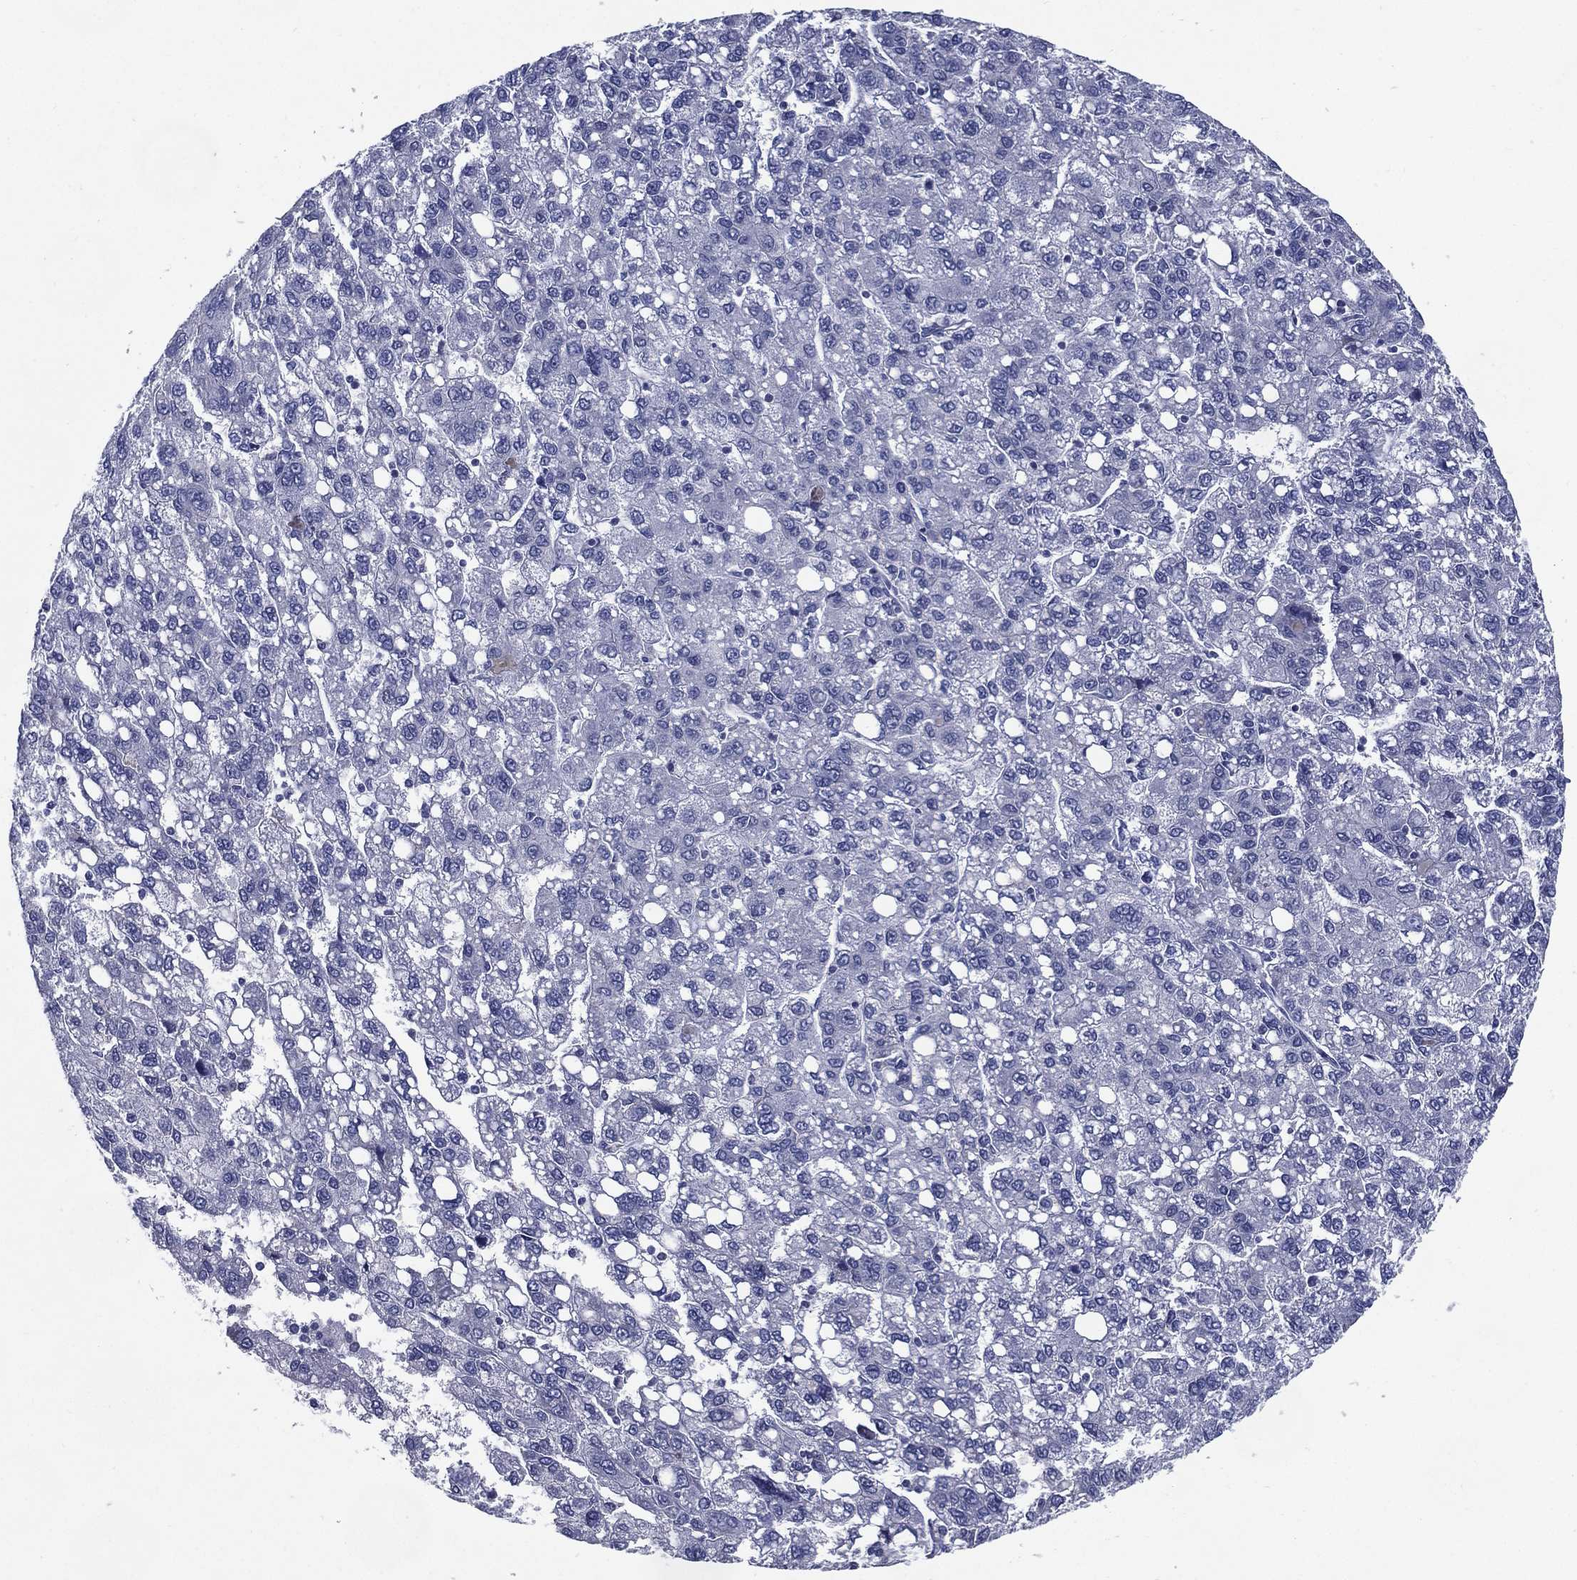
{"staining": {"intensity": "negative", "quantity": "none", "location": "none"}, "tissue": "liver cancer", "cell_type": "Tumor cells", "image_type": "cancer", "snomed": [{"axis": "morphology", "description": "Carcinoma, Hepatocellular, NOS"}, {"axis": "topography", "description": "Liver"}], "caption": "Immunohistochemistry photomicrograph of neoplastic tissue: liver hepatocellular carcinoma stained with DAB reveals no significant protein staining in tumor cells.", "gene": "C19orf18", "patient": {"sex": "female", "age": 82}}